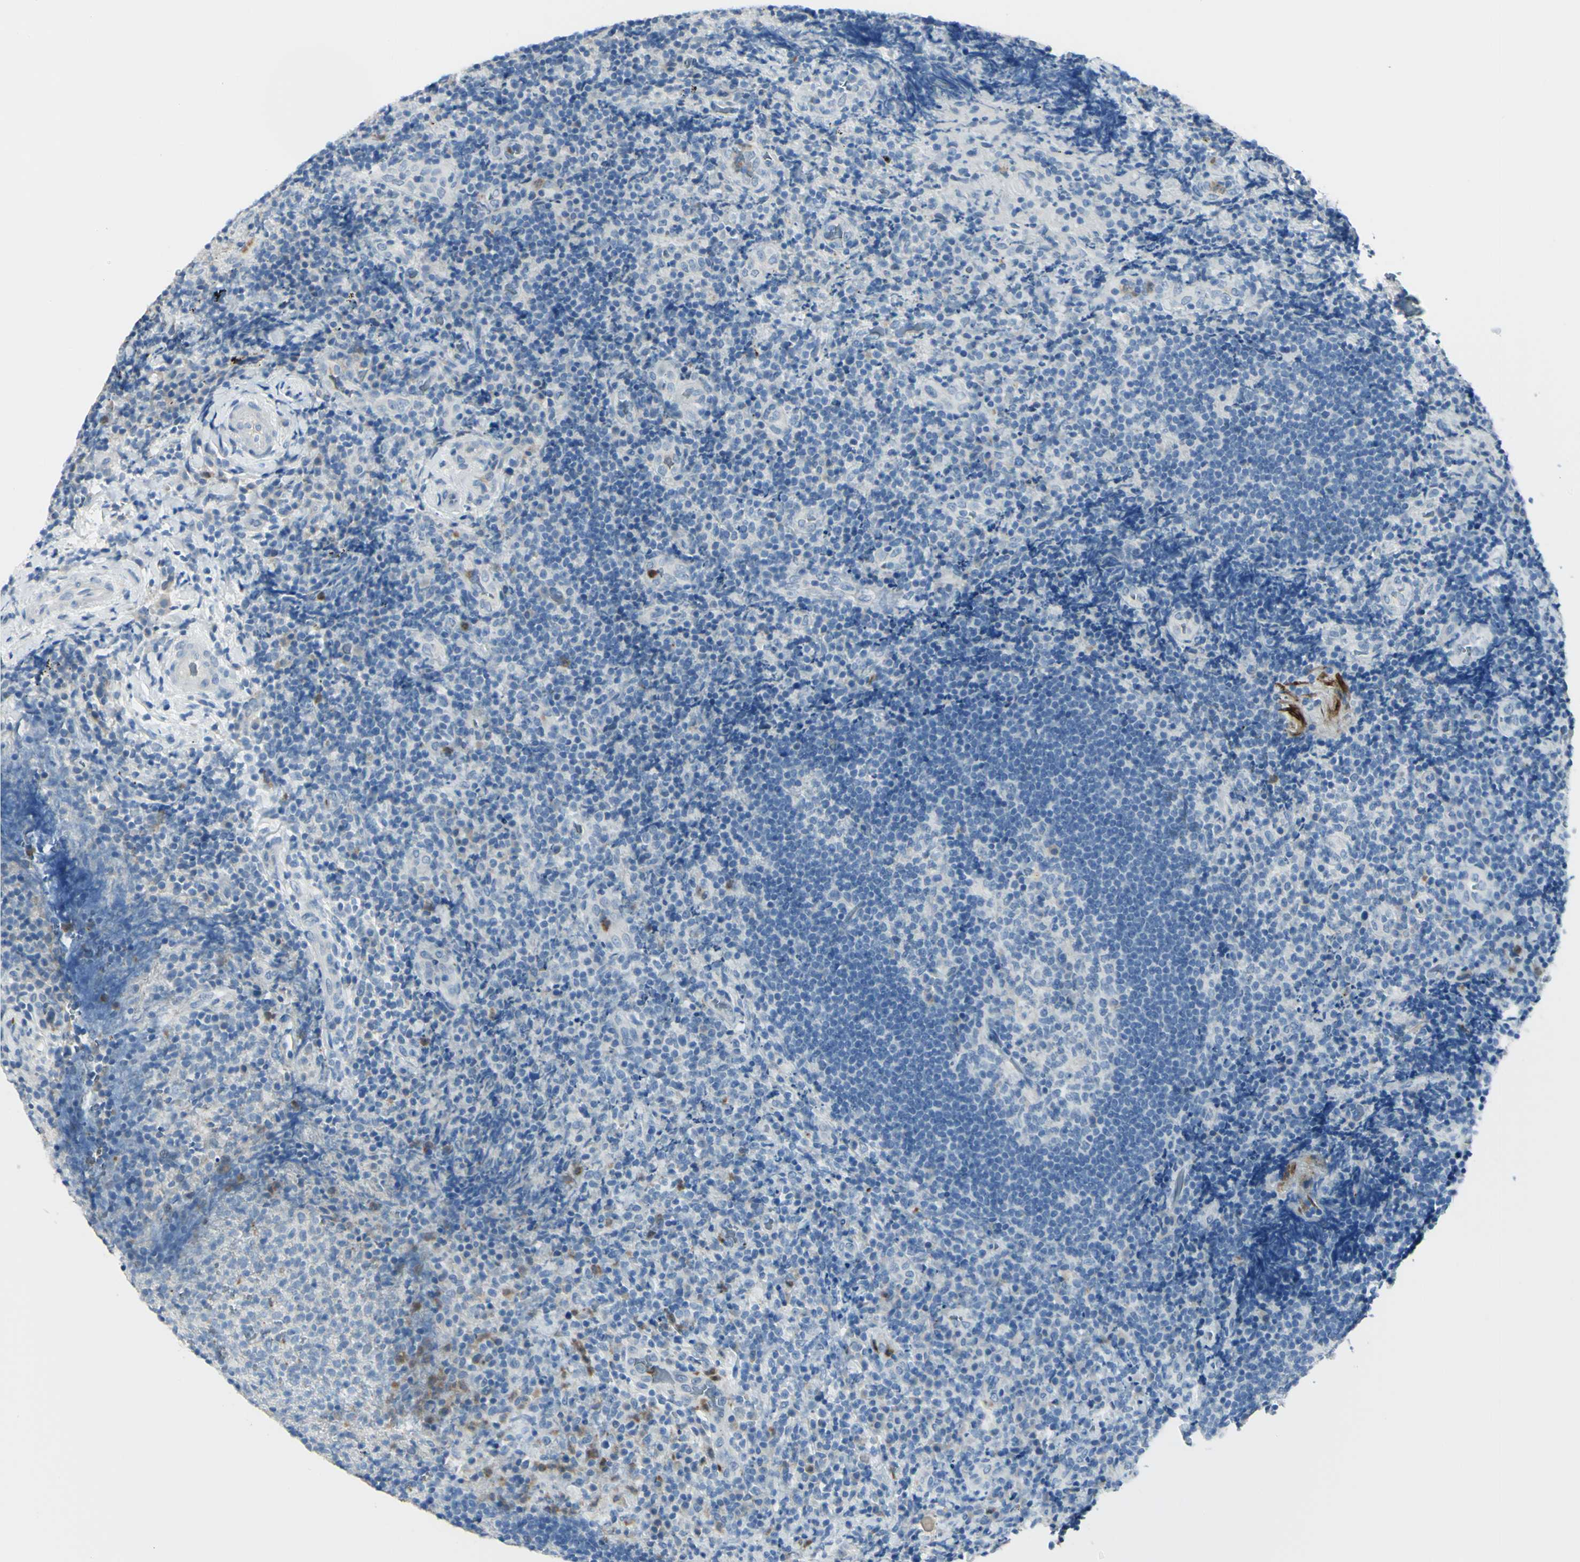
{"staining": {"intensity": "weak", "quantity": "<25%", "location": "cytoplasmic/membranous"}, "tissue": "lymphoma", "cell_type": "Tumor cells", "image_type": "cancer", "snomed": [{"axis": "morphology", "description": "Malignant lymphoma, non-Hodgkin's type, High grade"}, {"axis": "topography", "description": "Tonsil"}], "caption": "This is an immunohistochemistry (IHC) image of malignant lymphoma, non-Hodgkin's type (high-grade). There is no positivity in tumor cells.", "gene": "ZNF557", "patient": {"sex": "female", "age": 36}}